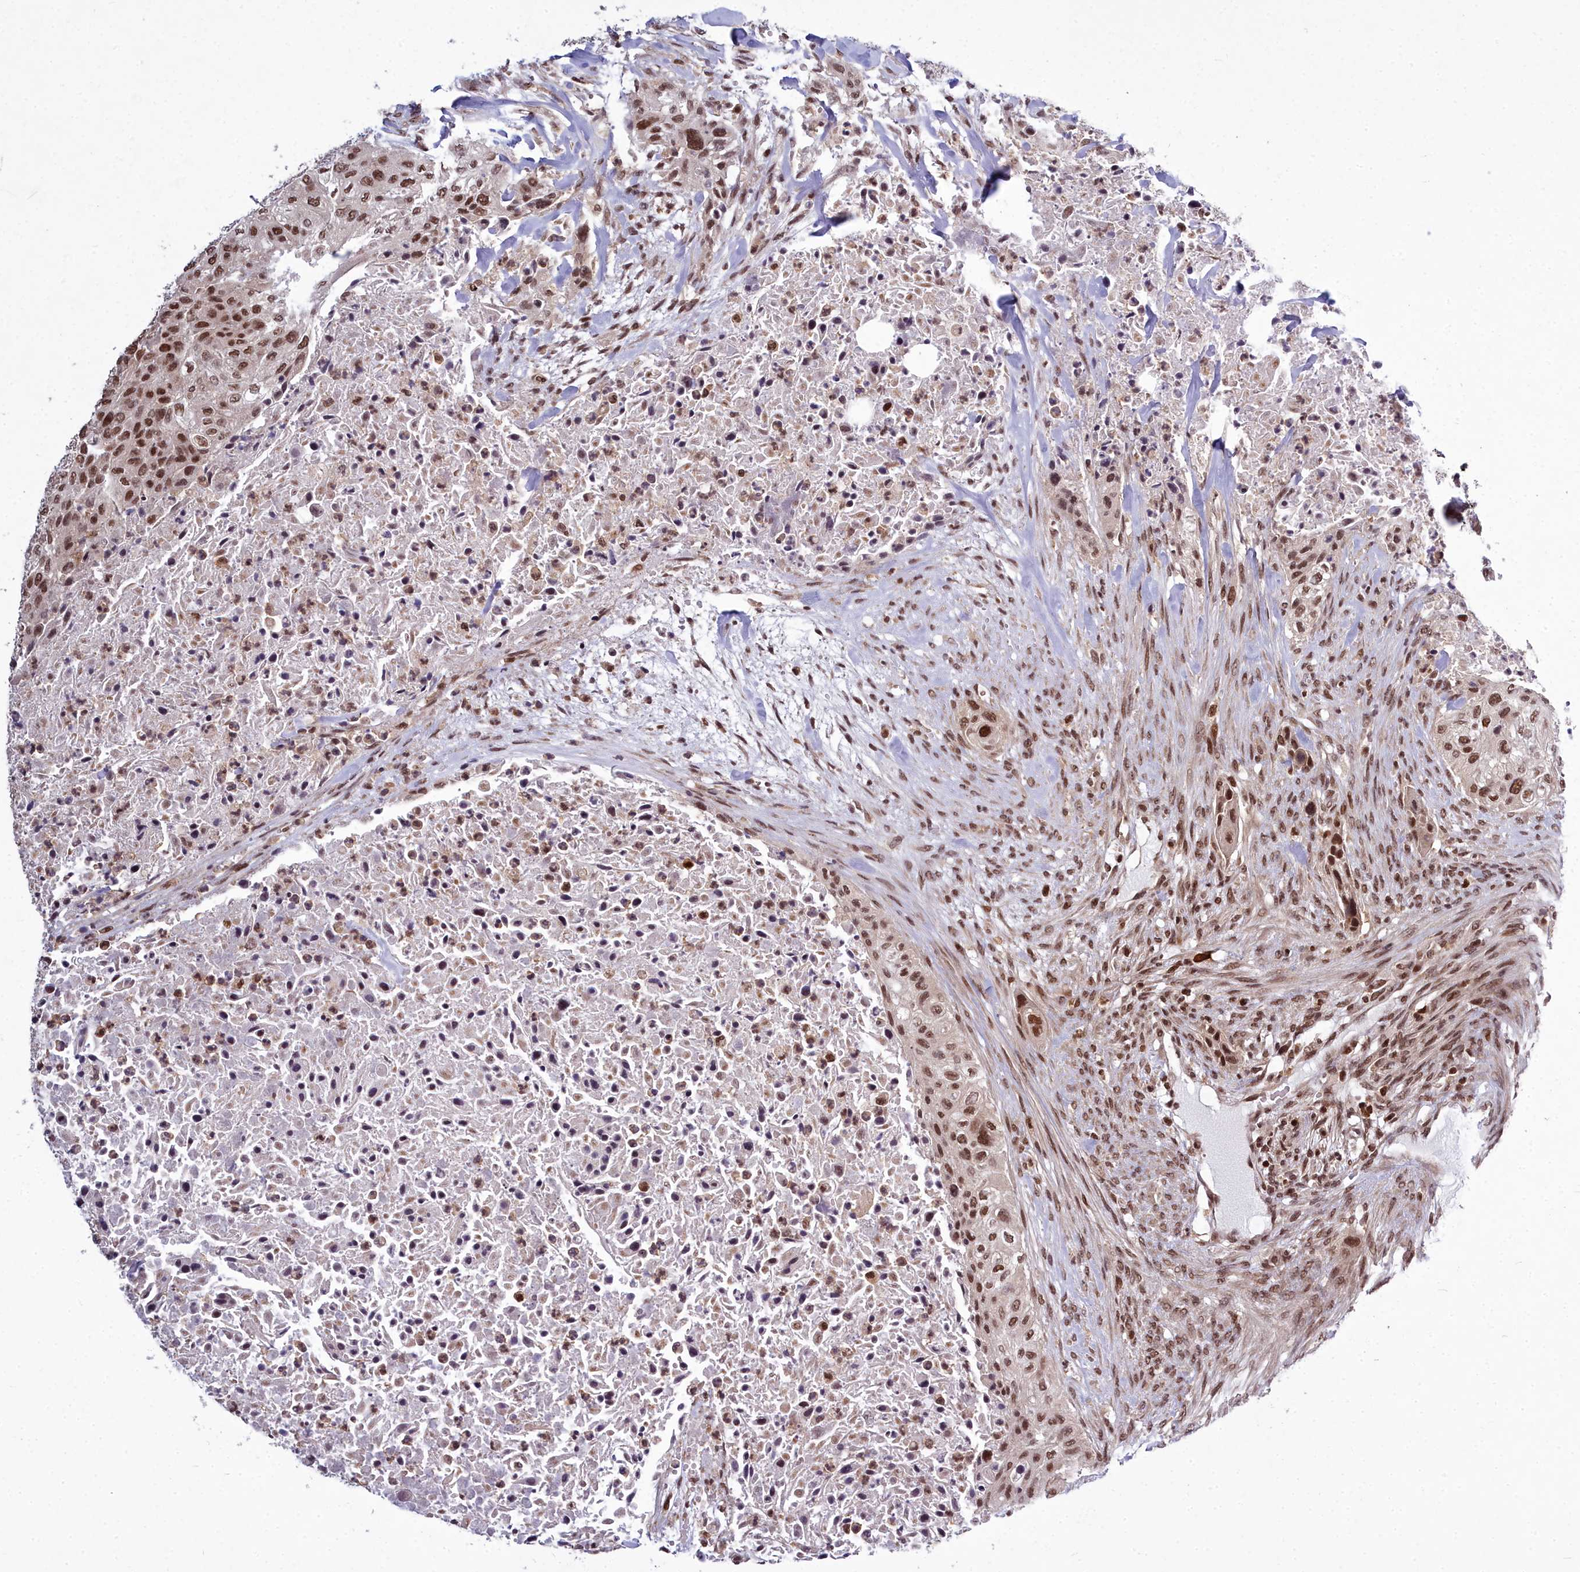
{"staining": {"intensity": "moderate", "quantity": ">75%", "location": "nuclear"}, "tissue": "urothelial cancer", "cell_type": "Tumor cells", "image_type": "cancer", "snomed": [{"axis": "morphology", "description": "Urothelial carcinoma, High grade"}, {"axis": "topography", "description": "Urinary bladder"}], "caption": "Urothelial cancer stained with immunohistochemistry displays moderate nuclear staining in approximately >75% of tumor cells. (DAB = brown stain, brightfield microscopy at high magnification).", "gene": "GMEB1", "patient": {"sex": "male", "age": 35}}